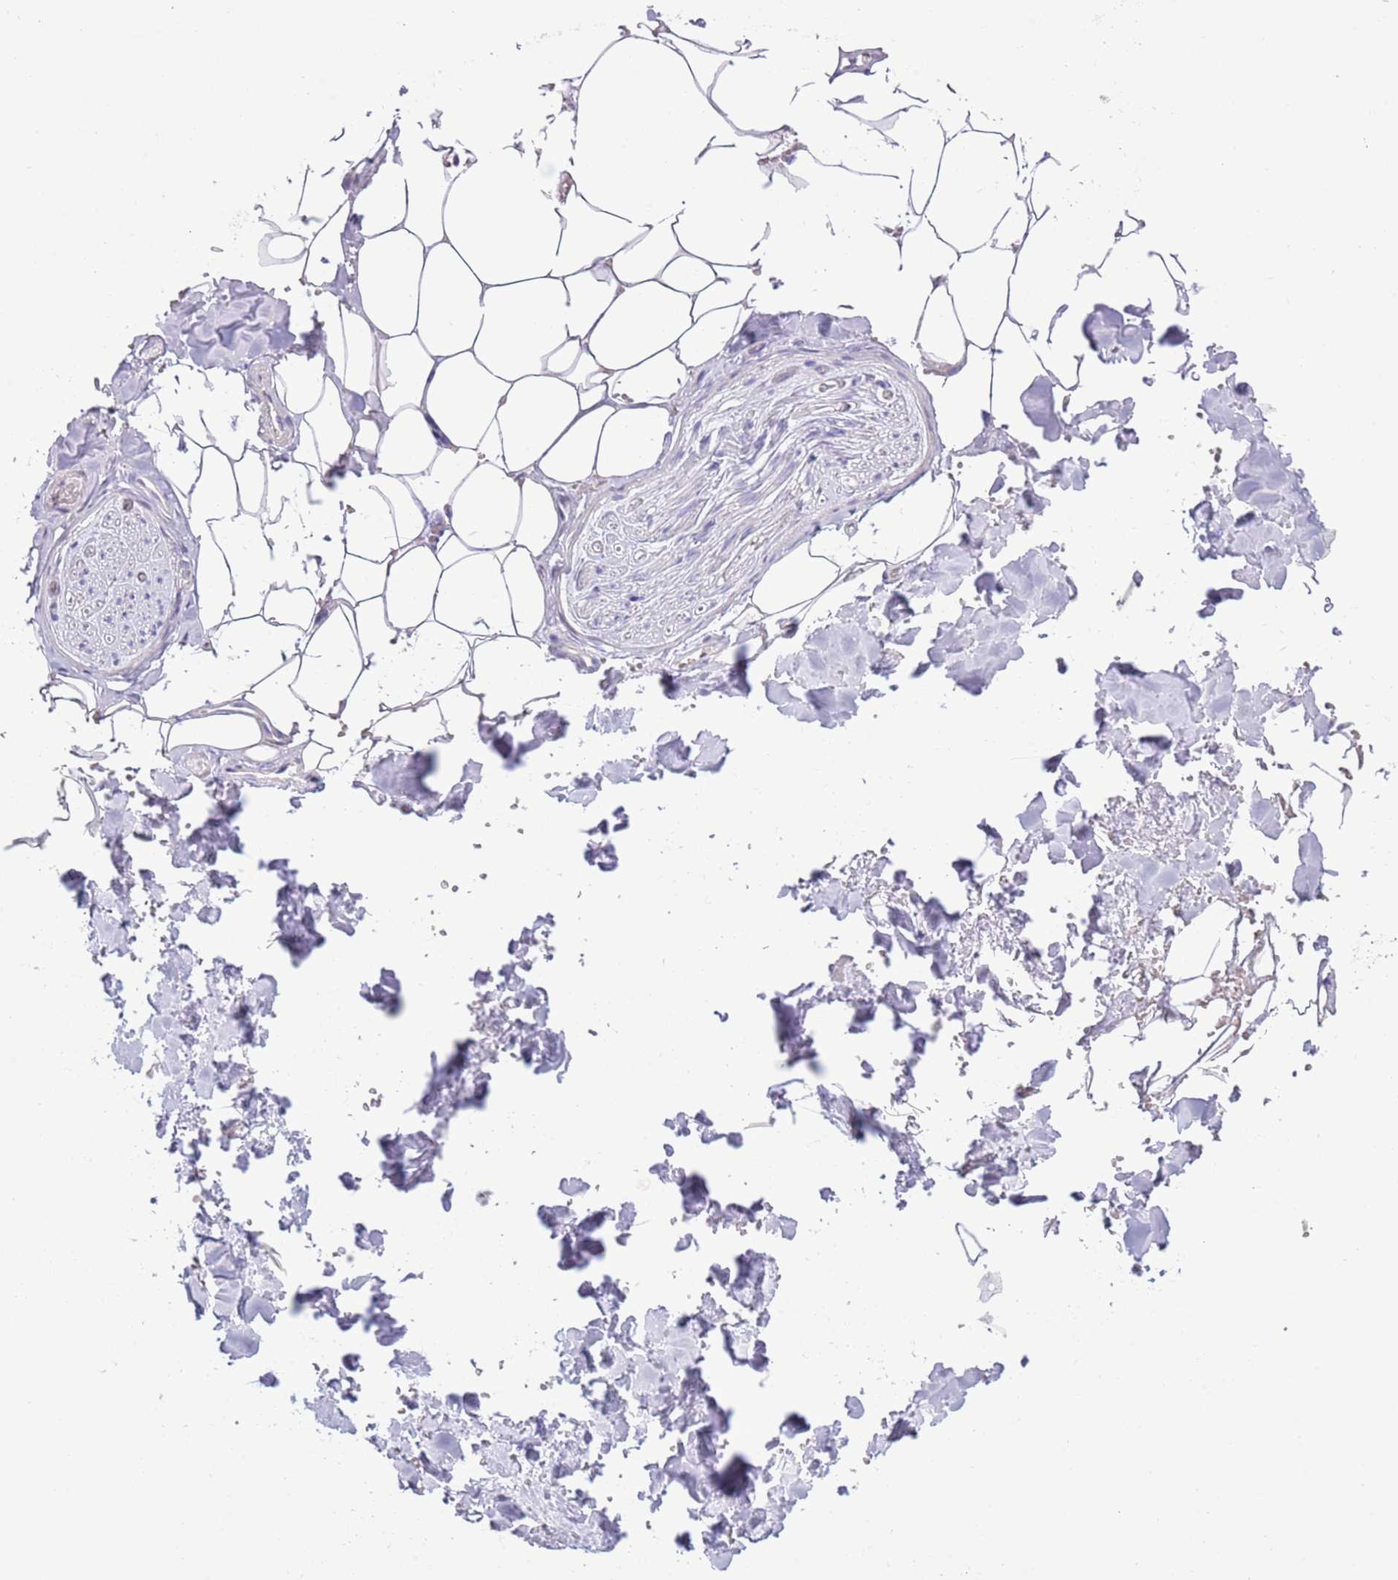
{"staining": {"intensity": "negative", "quantity": "none", "location": "none"}, "tissue": "adipose tissue", "cell_type": "Adipocytes", "image_type": "normal", "snomed": [{"axis": "morphology", "description": "Normal tissue, NOS"}, {"axis": "topography", "description": "Salivary gland"}, {"axis": "topography", "description": "Peripheral nerve tissue"}], "caption": "Immunohistochemistry (IHC) of benign human adipose tissue demonstrates no expression in adipocytes.", "gene": "MOCOS", "patient": {"sex": "male", "age": 38}}